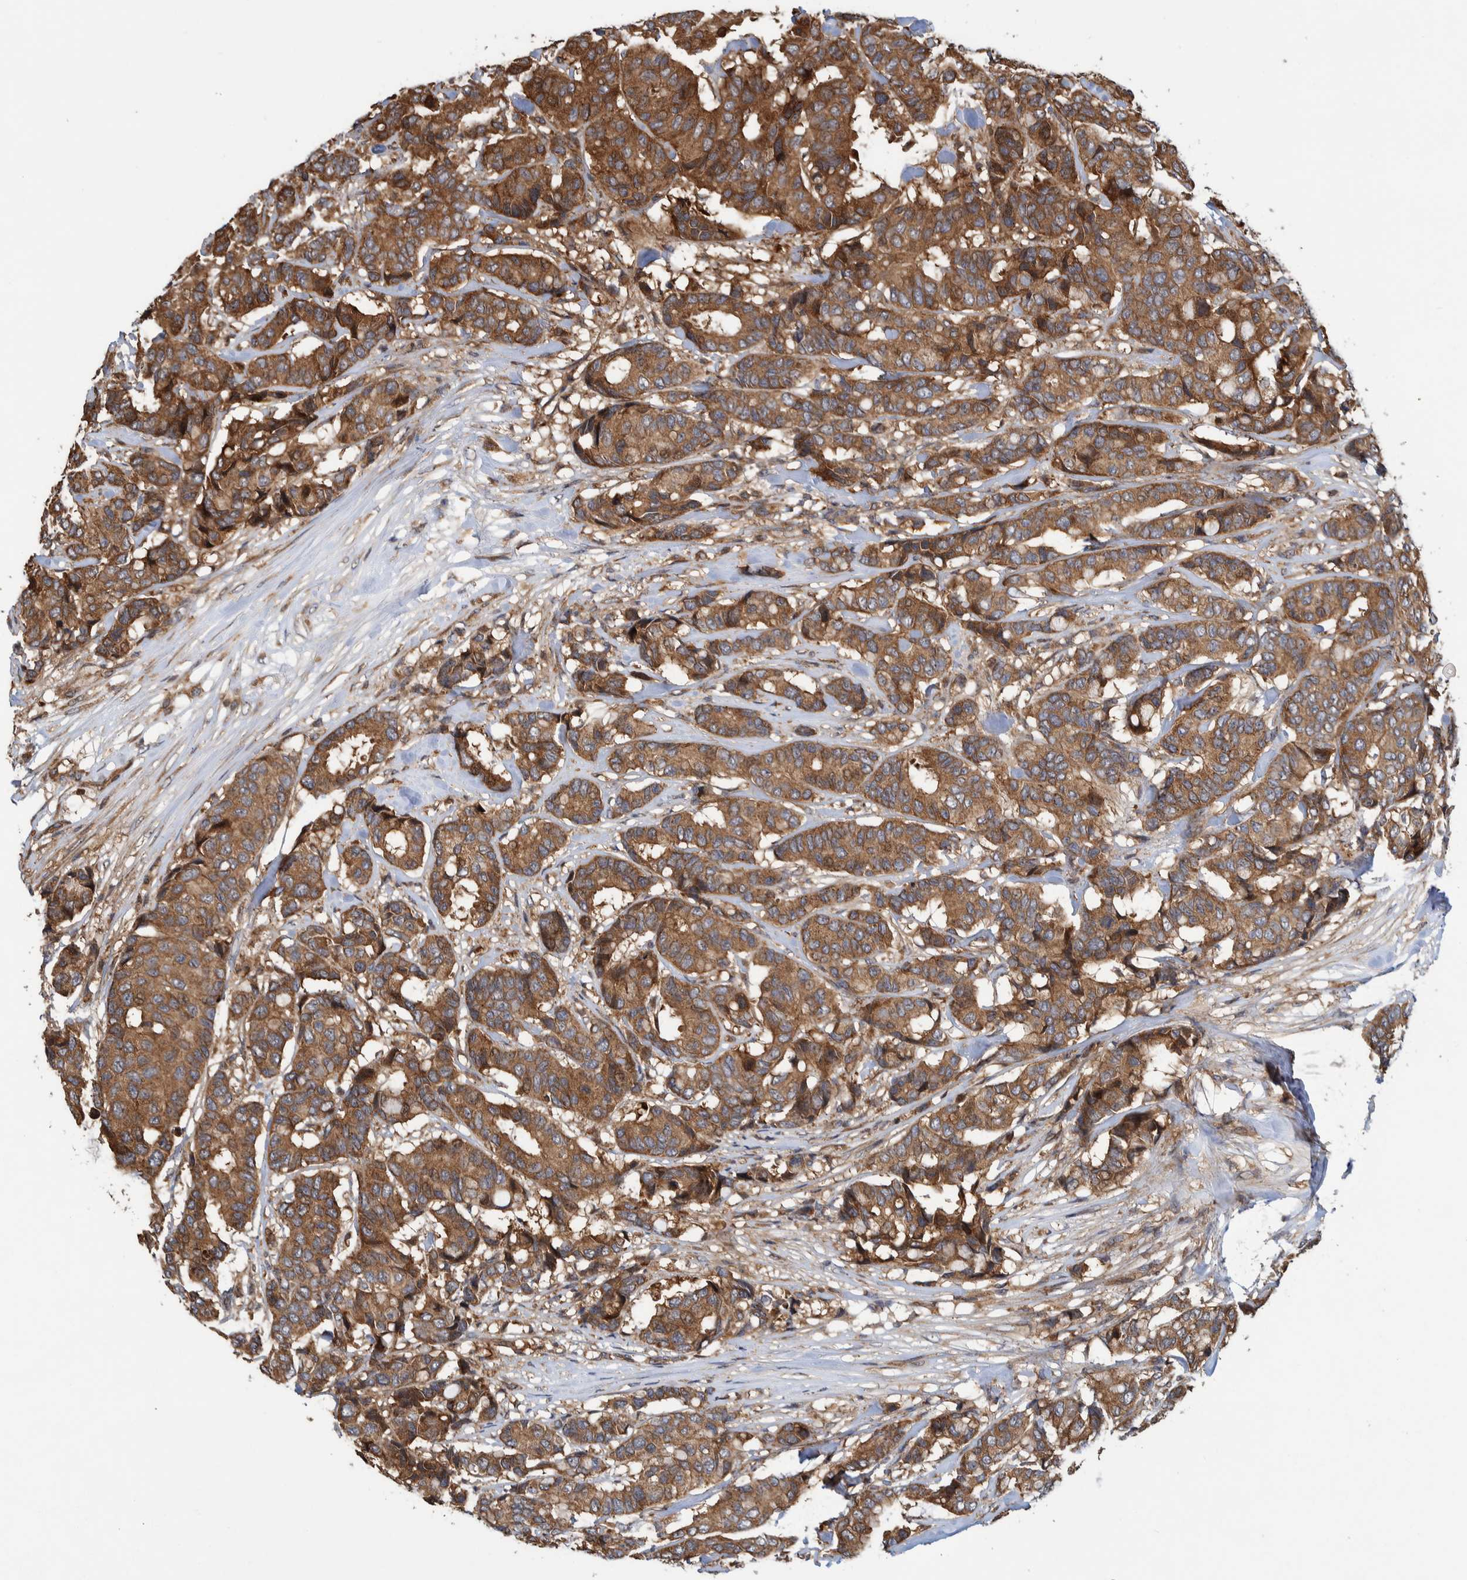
{"staining": {"intensity": "moderate", "quantity": ">75%", "location": "cytoplasmic/membranous"}, "tissue": "breast cancer", "cell_type": "Tumor cells", "image_type": "cancer", "snomed": [{"axis": "morphology", "description": "Duct carcinoma"}, {"axis": "topography", "description": "Breast"}], "caption": "Protein staining of breast cancer tissue demonstrates moderate cytoplasmic/membranous positivity in approximately >75% of tumor cells.", "gene": "CCDC57", "patient": {"sex": "female", "age": 87}}